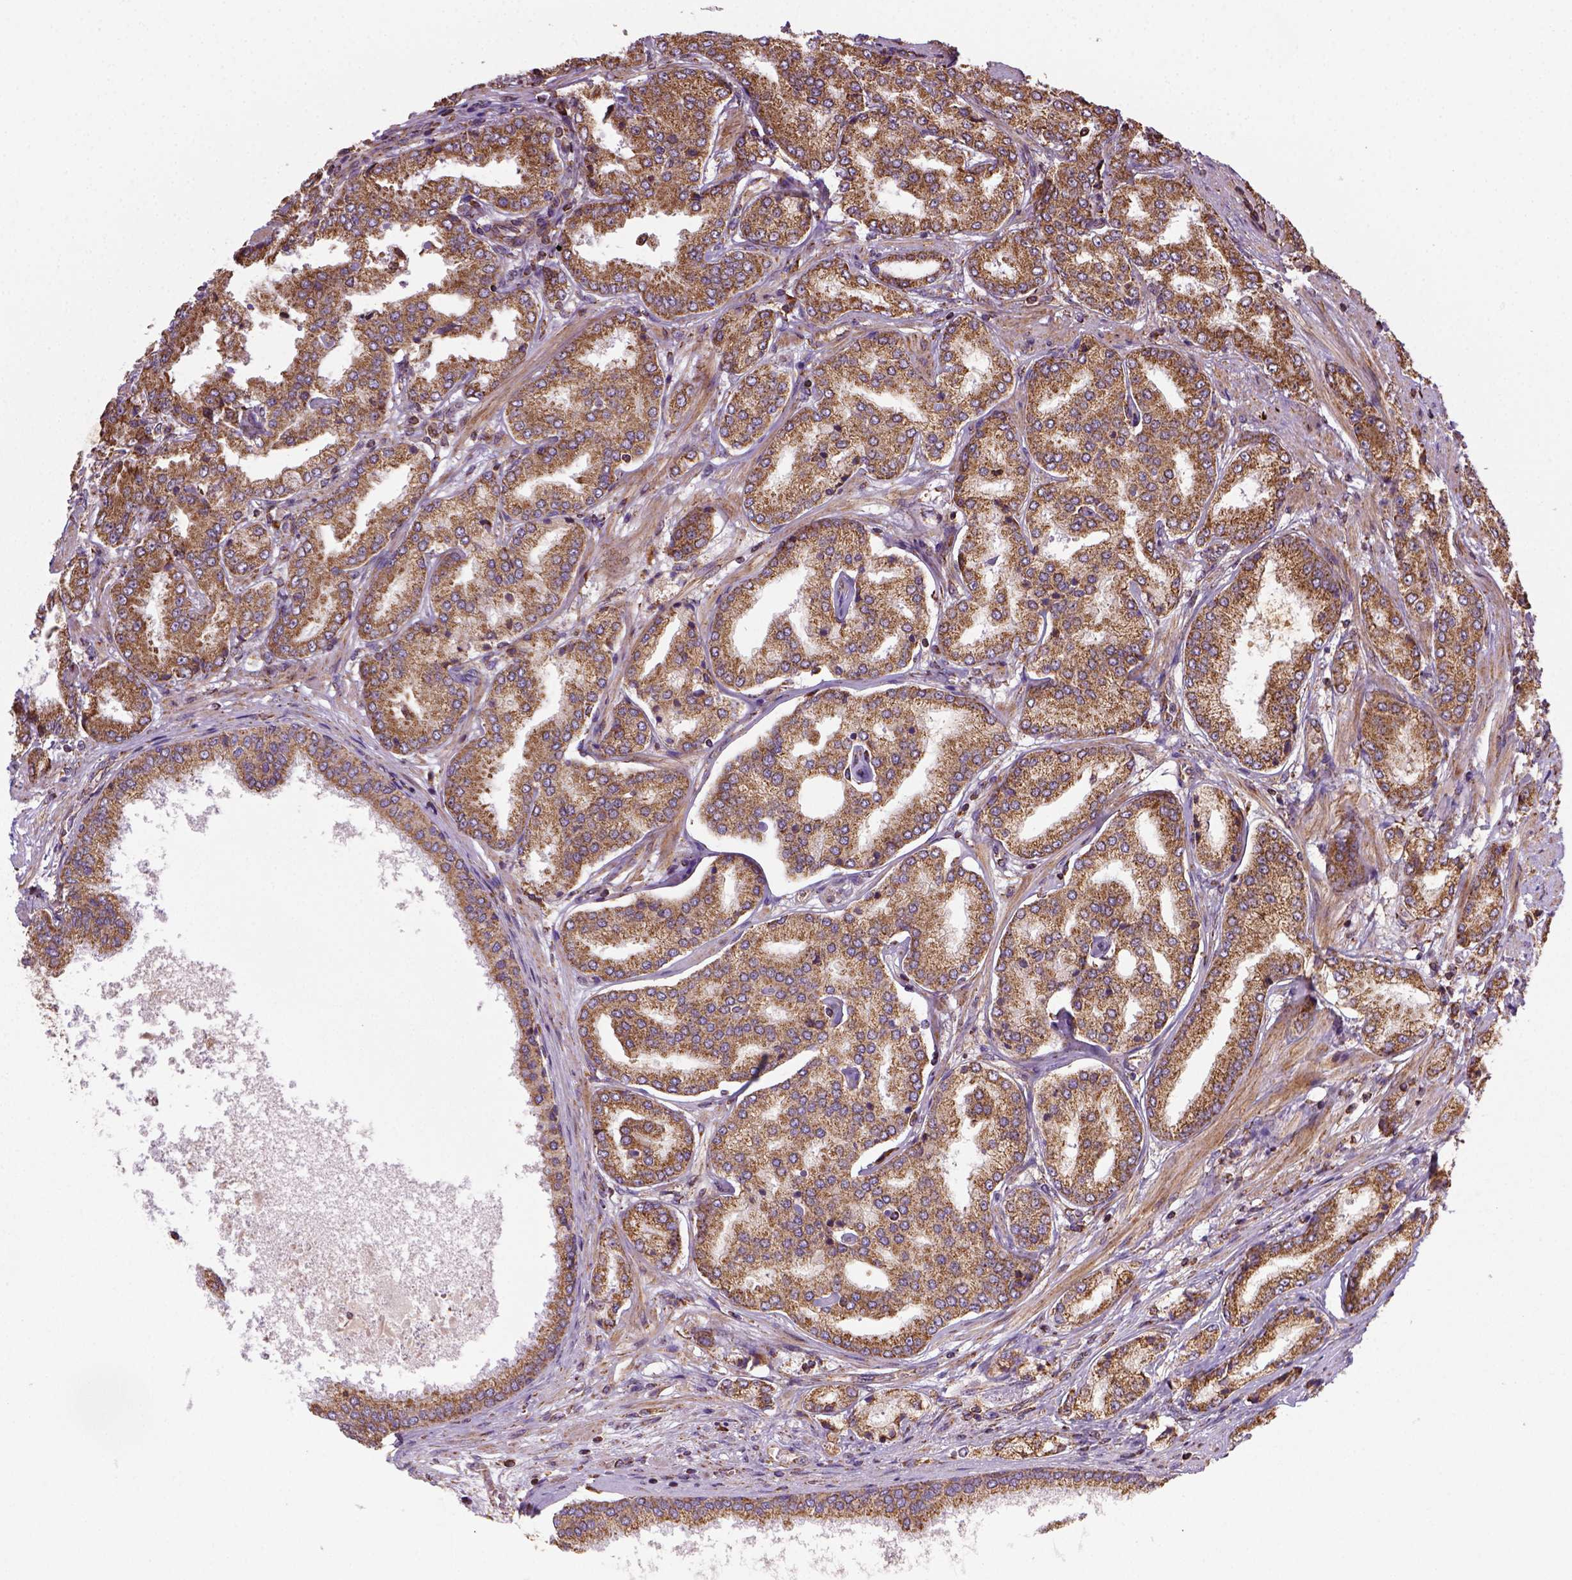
{"staining": {"intensity": "moderate", "quantity": ">75%", "location": "cytoplasmic/membranous"}, "tissue": "prostate cancer", "cell_type": "Tumor cells", "image_type": "cancer", "snomed": [{"axis": "morphology", "description": "Adenocarcinoma, NOS"}, {"axis": "topography", "description": "Prostate"}], "caption": "Adenocarcinoma (prostate) tissue demonstrates moderate cytoplasmic/membranous staining in approximately >75% of tumor cells", "gene": "MAPK8IP3", "patient": {"sex": "male", "age": 63}}